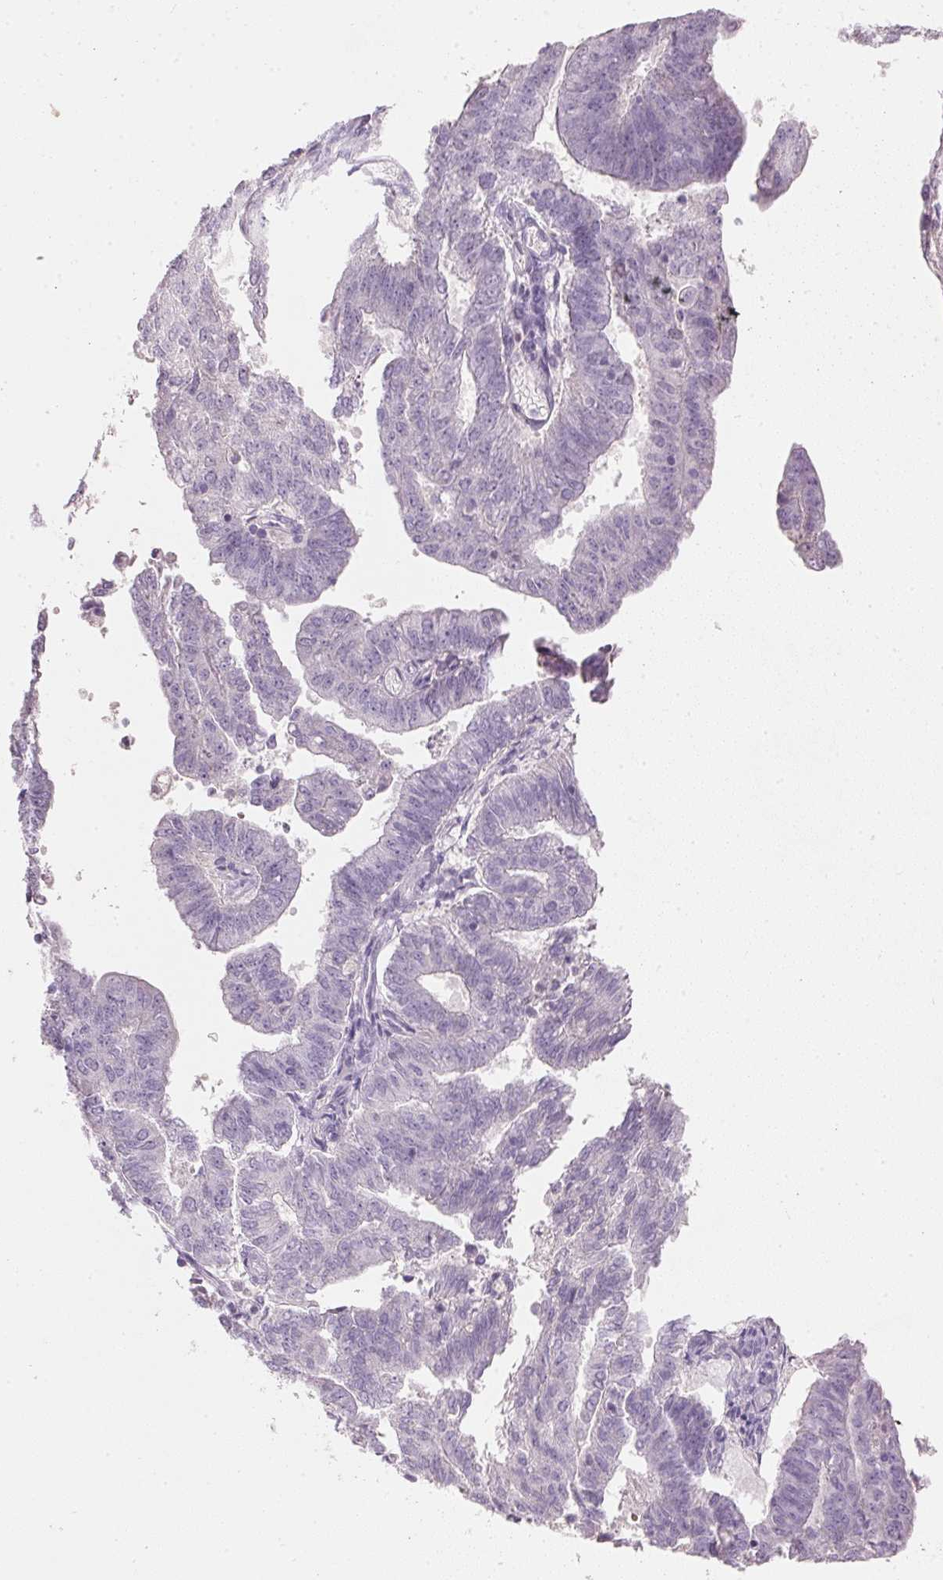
{"staining": {"intensity": "negative", "quantity": "none", "location": "none"}, "tissue": "endometrial cancer", "cell_type": "Tumor cells", "image_type": "cancer", "snomed": [{"axis": "morphology", "description": "Adenocarcinoma, NOS"}, {"axis": "topography", "description": "Endometrium"}], "caption": "A photomicrograph of human adenocarcinoma (endometrial) is negative for staining in tumor cells. (DAB (3,3'-diaminobenzidine) immunohistochemistry visualized using brightfield microscopy, high magnification).", "gene": "HSD17B1", "patient": {"sex": "female", "age": 82}}